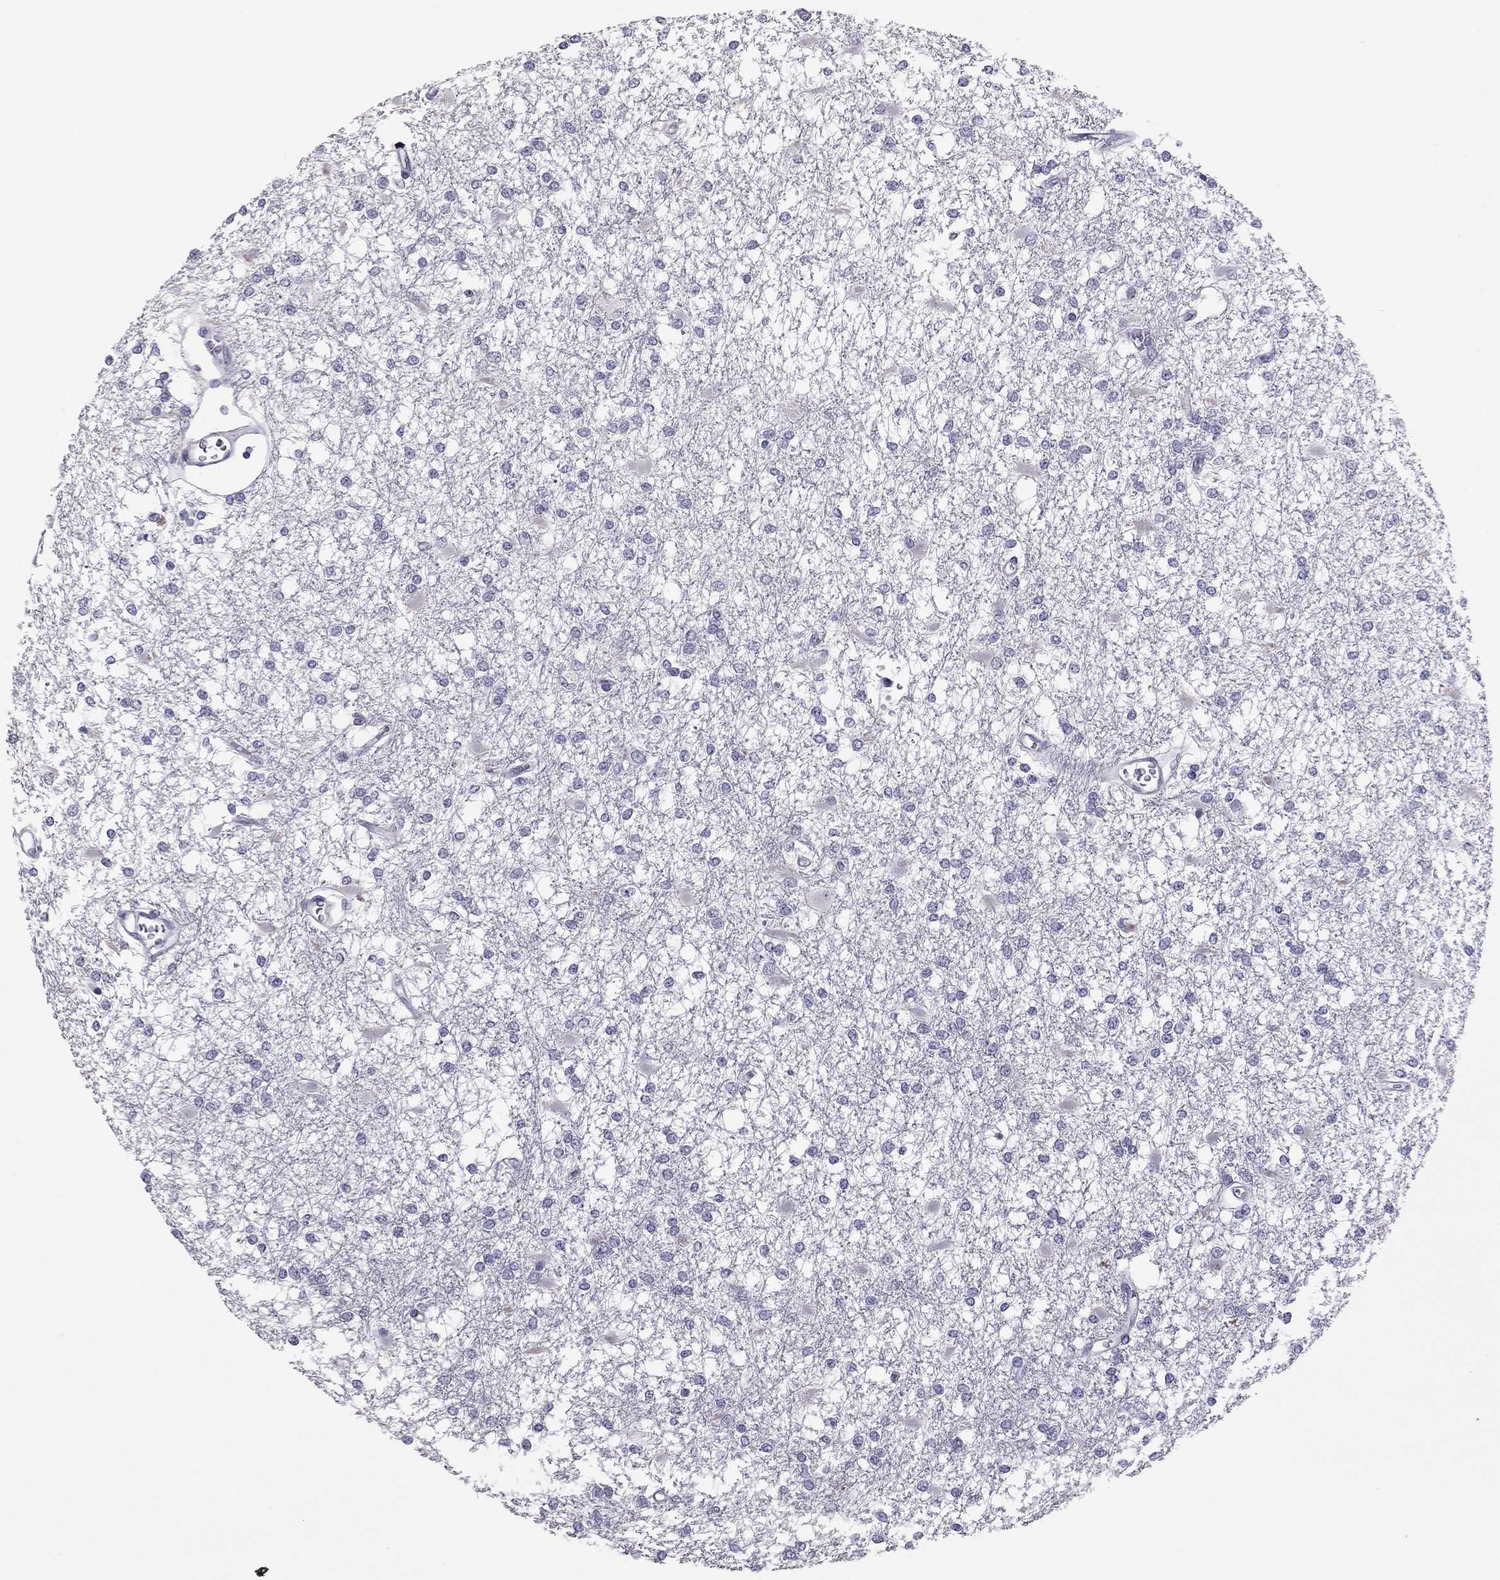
{"staining": {"intensity": "negative", "quantity": "none", "location": "none"}, "tissue": "glioma", "cell_type": "Tumor cells", "image_type": "cancer", "snomed": [{"axis": "morphology", "description": "Glioma, malignant, High grade"}, {"axis": "topography", "description": "Cerebral cortex"}], "caption": "Human glioma stained for a protein using IHC demonstrates no staining in tumor cells.", "gene": "RHO", "patient": {"sex": "male", "age": 79}}